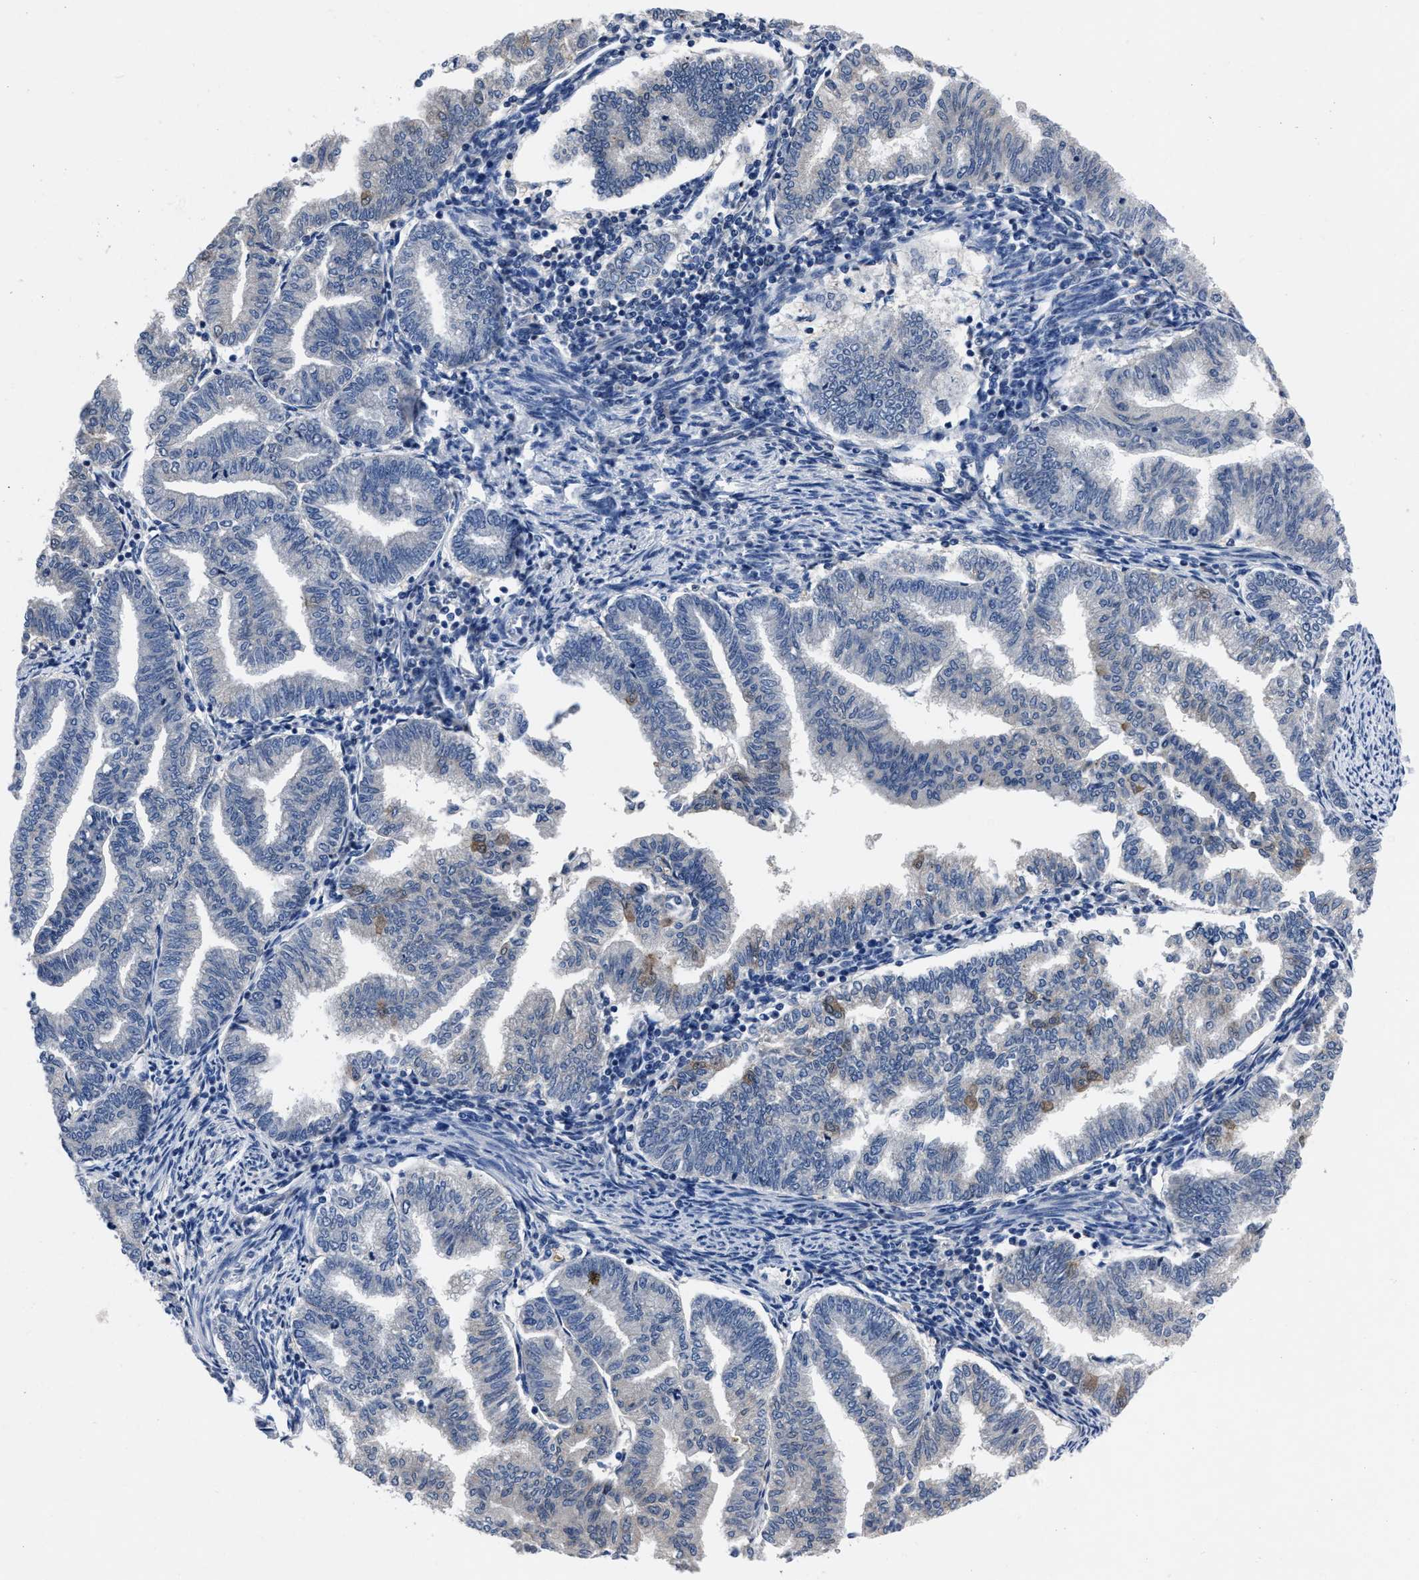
{"staining": {"intensity": "moderate", "quantity": "<25%", "location": "cytoplasmic/membranous,nuclear"}, "tissue": "endometrial cancer", "cell_type": "Tumor cells", "image_type": "cancer", "snomed": [{"axis": "morphology", "description": "Polyp, NOS"}, {"axis": "morphology", "description": "Adenocarcinoma, NOS"}, {"axis": "morphology", "description": "Adenoma, NOS"}, {"axis": "topography", "description": "Endometrium"}], "caption": "Adenocarcinoma (endometrial) was stained to show a protein in brown. There is low levels of moderate cytoplasmic/membranous and nuclear positivity in about <25% of tumor cells. The protein is shown in brown color, while the nuclei are stained blue.", "gene": "OR10G3", "patient": {"sex": "female", "age": 79}}